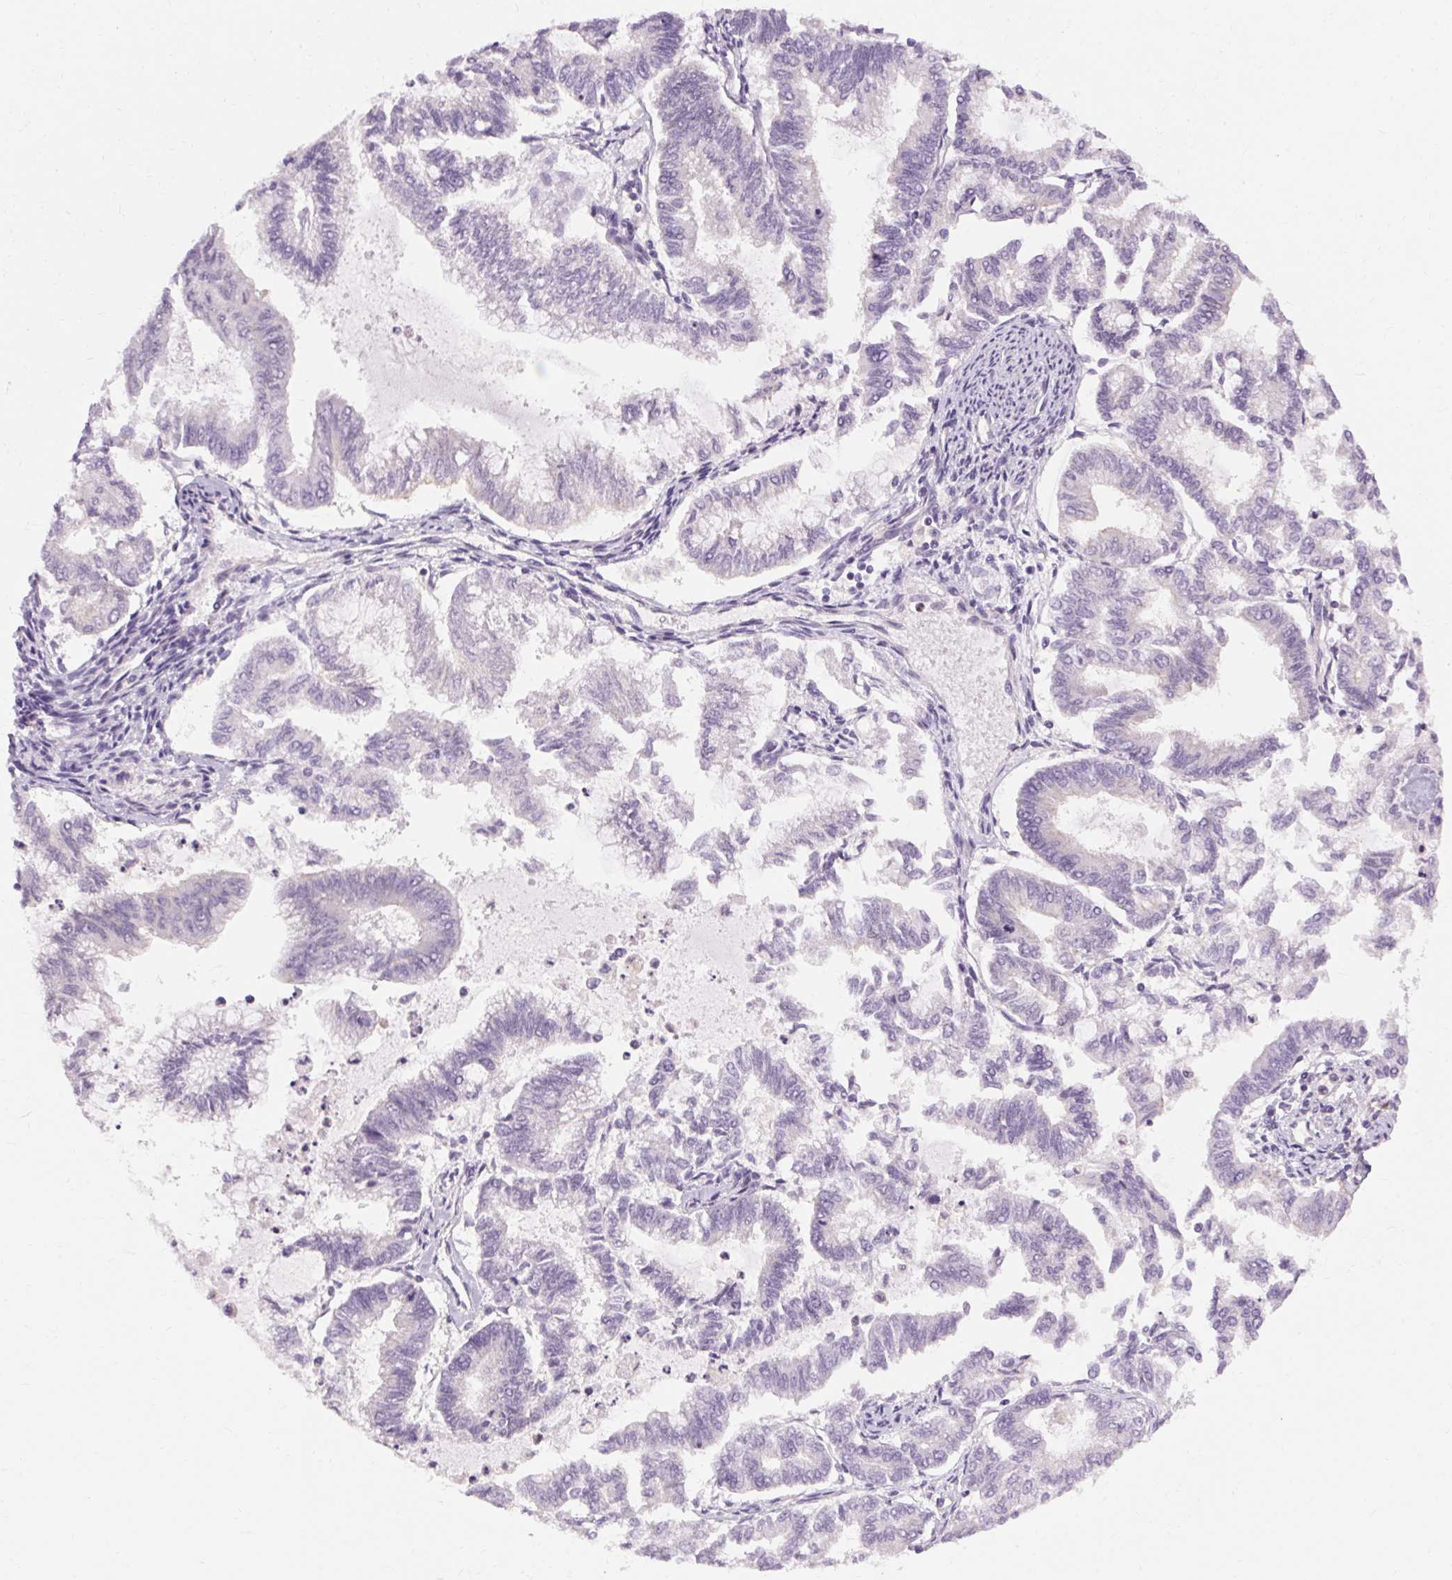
{"staining": {"intensity": "negative", "quantity": "none", "location": "none"}, "tissue": "endometrial cancer", "cell_type": "Tumor cells", "image_type": "cancer", "snomed": [{"axis": "morphology", "description": "Adenocarcinoma, NOS"}, {"axis": "topography", "description": "Endometrium"}], "caption": "Endometrial adenocarcinoma was stained to show a protein in brown. There is no significant positivity in tumor cells.", "gene": "TM6SF1", "patient": {"sex": "female", "age": 79}}